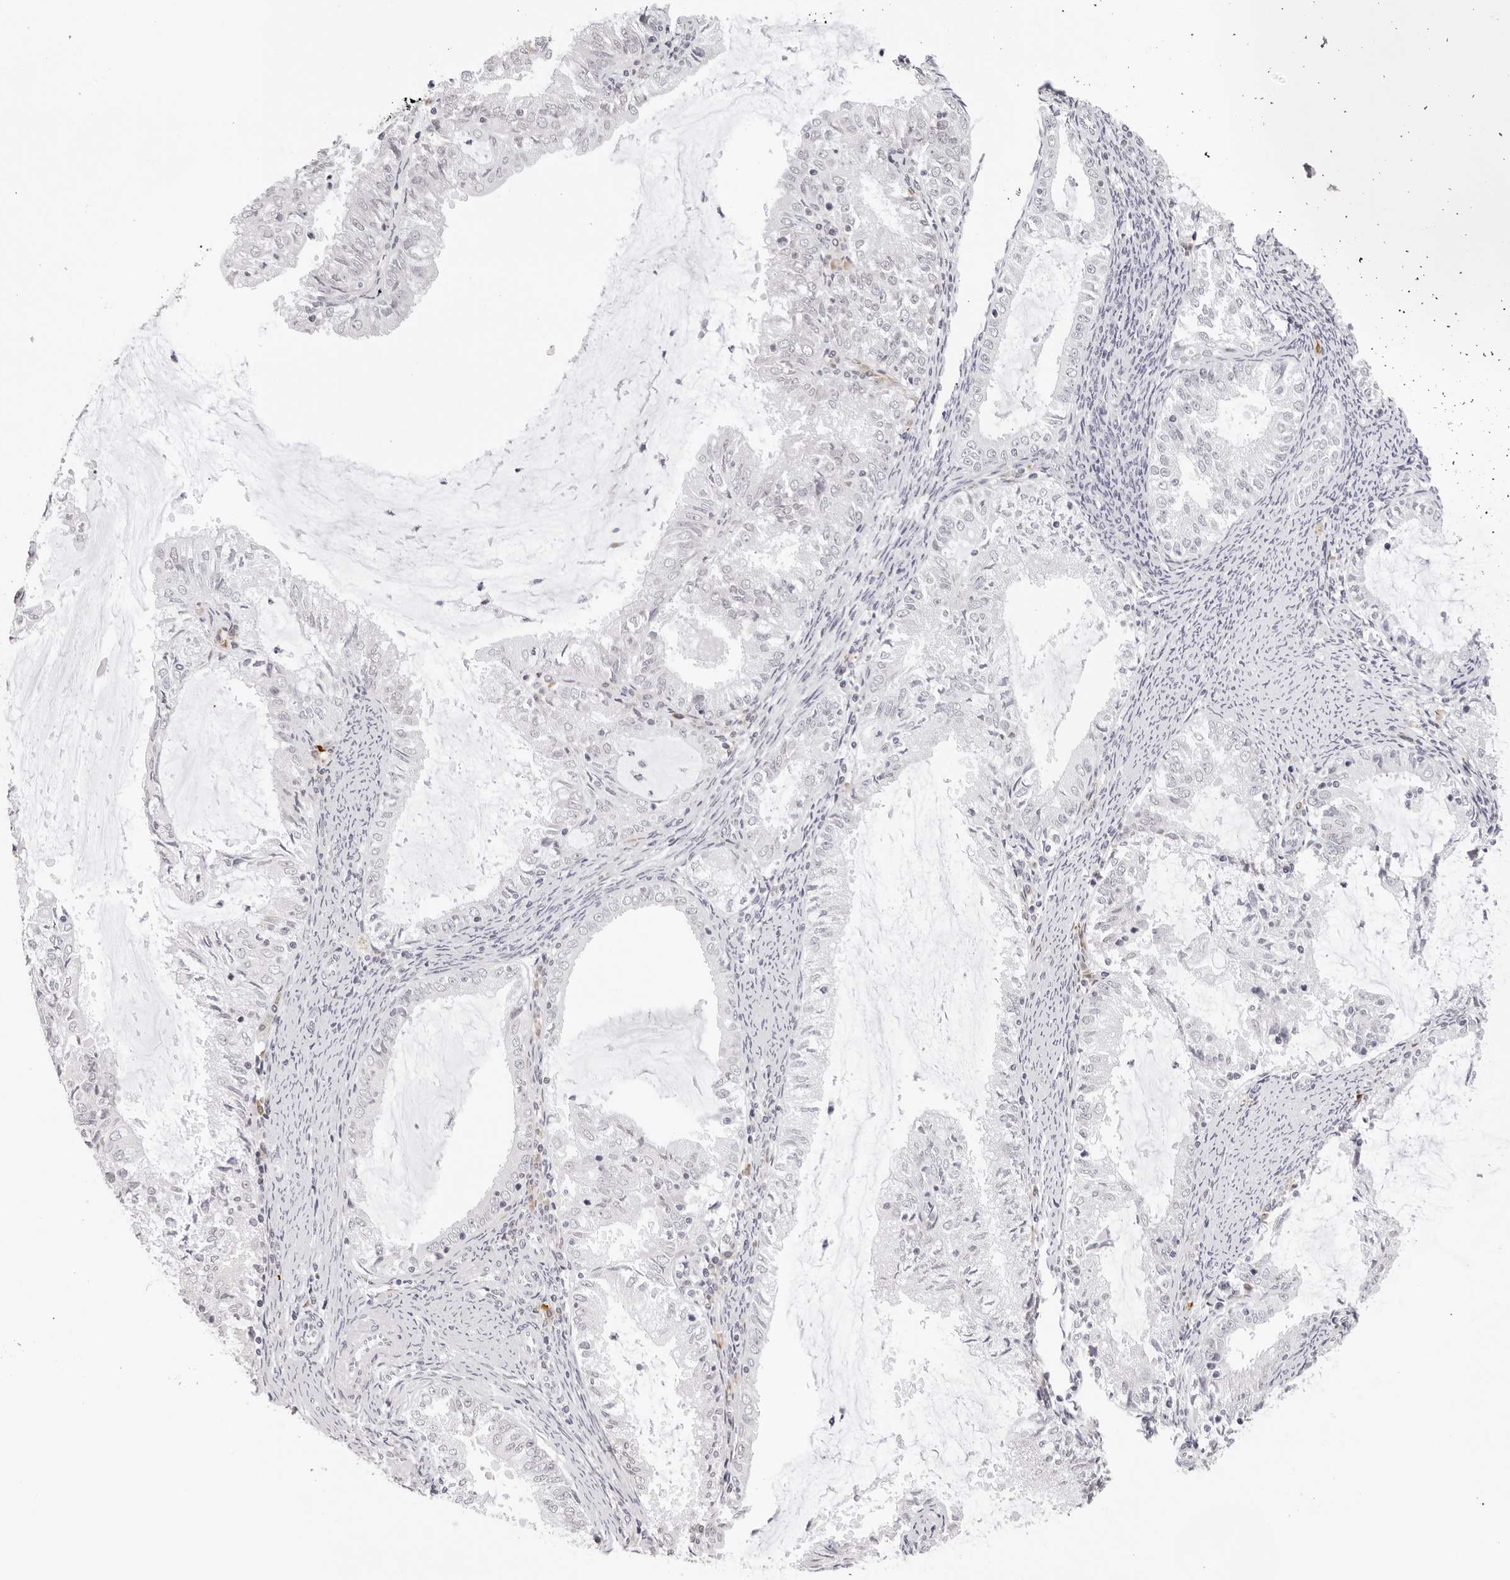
{"staining": {"intensity": "negative", "quantity": "none", "location": "none"}, "tissue": "endometrial cancer", "cell_type": "Tumor cells", "image_type": "cancer", "snomed": [{"axis": "morphology", "description": "Adenocarcinoma, NOS"}, {"axis": "topography", "description": "Endometrium"}], "caption": "Immunohistochemistry of endometrial cancer demonstrates no staining in tumor cells.", "gene": "IL17RA", "patient": {"sex": "female", "age": 57}}